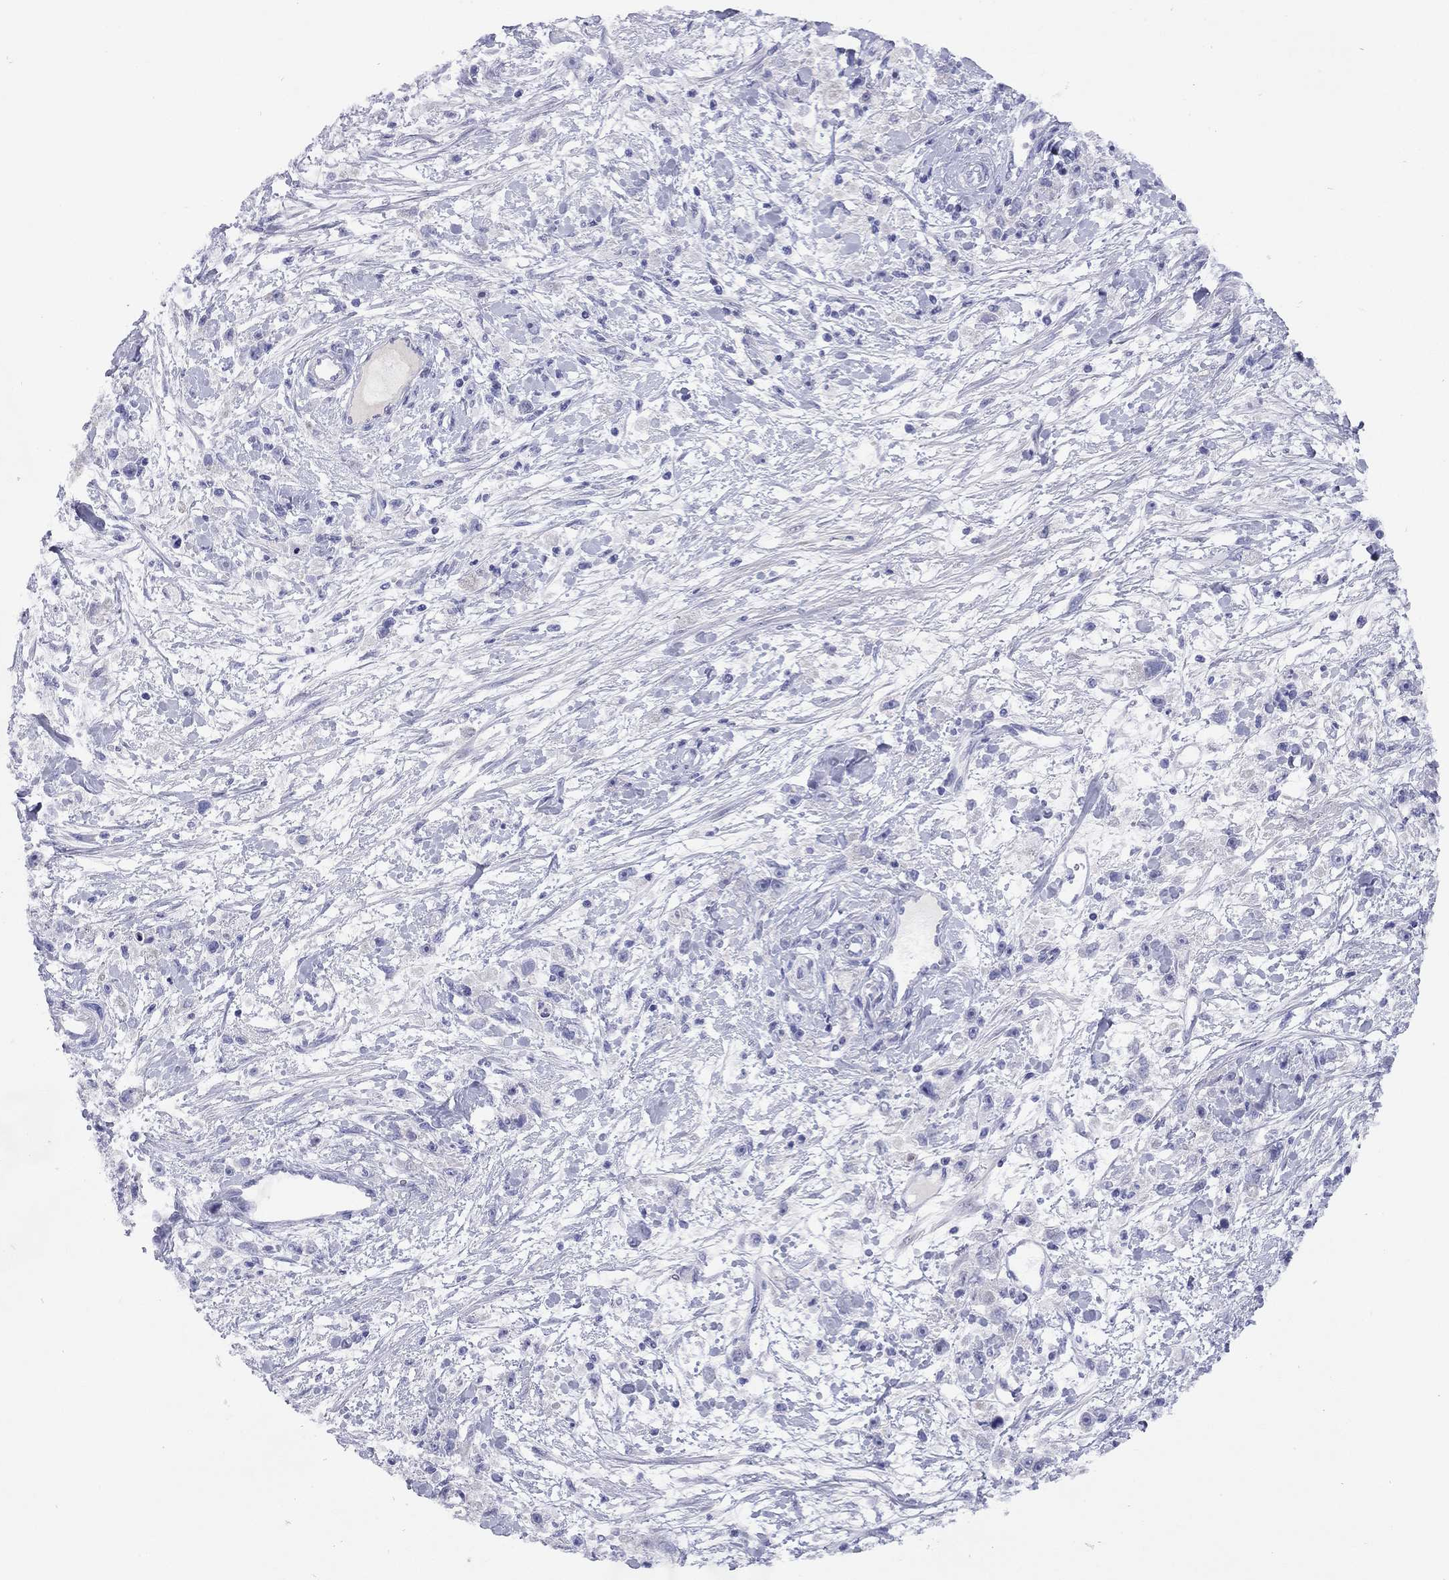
{"staining": {"intensity": "negative", "quantity": "none", "location": "none"}, "tissue": "stomach cancer", "cell_type": "Tumor cells", "image_type": "cancer", "snomed": [{"axis": "morphology", "description": "Adenocarcinoma, NOS"}, {"axis": "topography", "description": "Stomach"}], "caption": "This is an immunohistochemistry (IHC) micrograph of human stomach adenocarcinoma. There is no expression in tumor cells.", "gene": "CMYA5", "patient": {"sex": "female", "age": 59}}